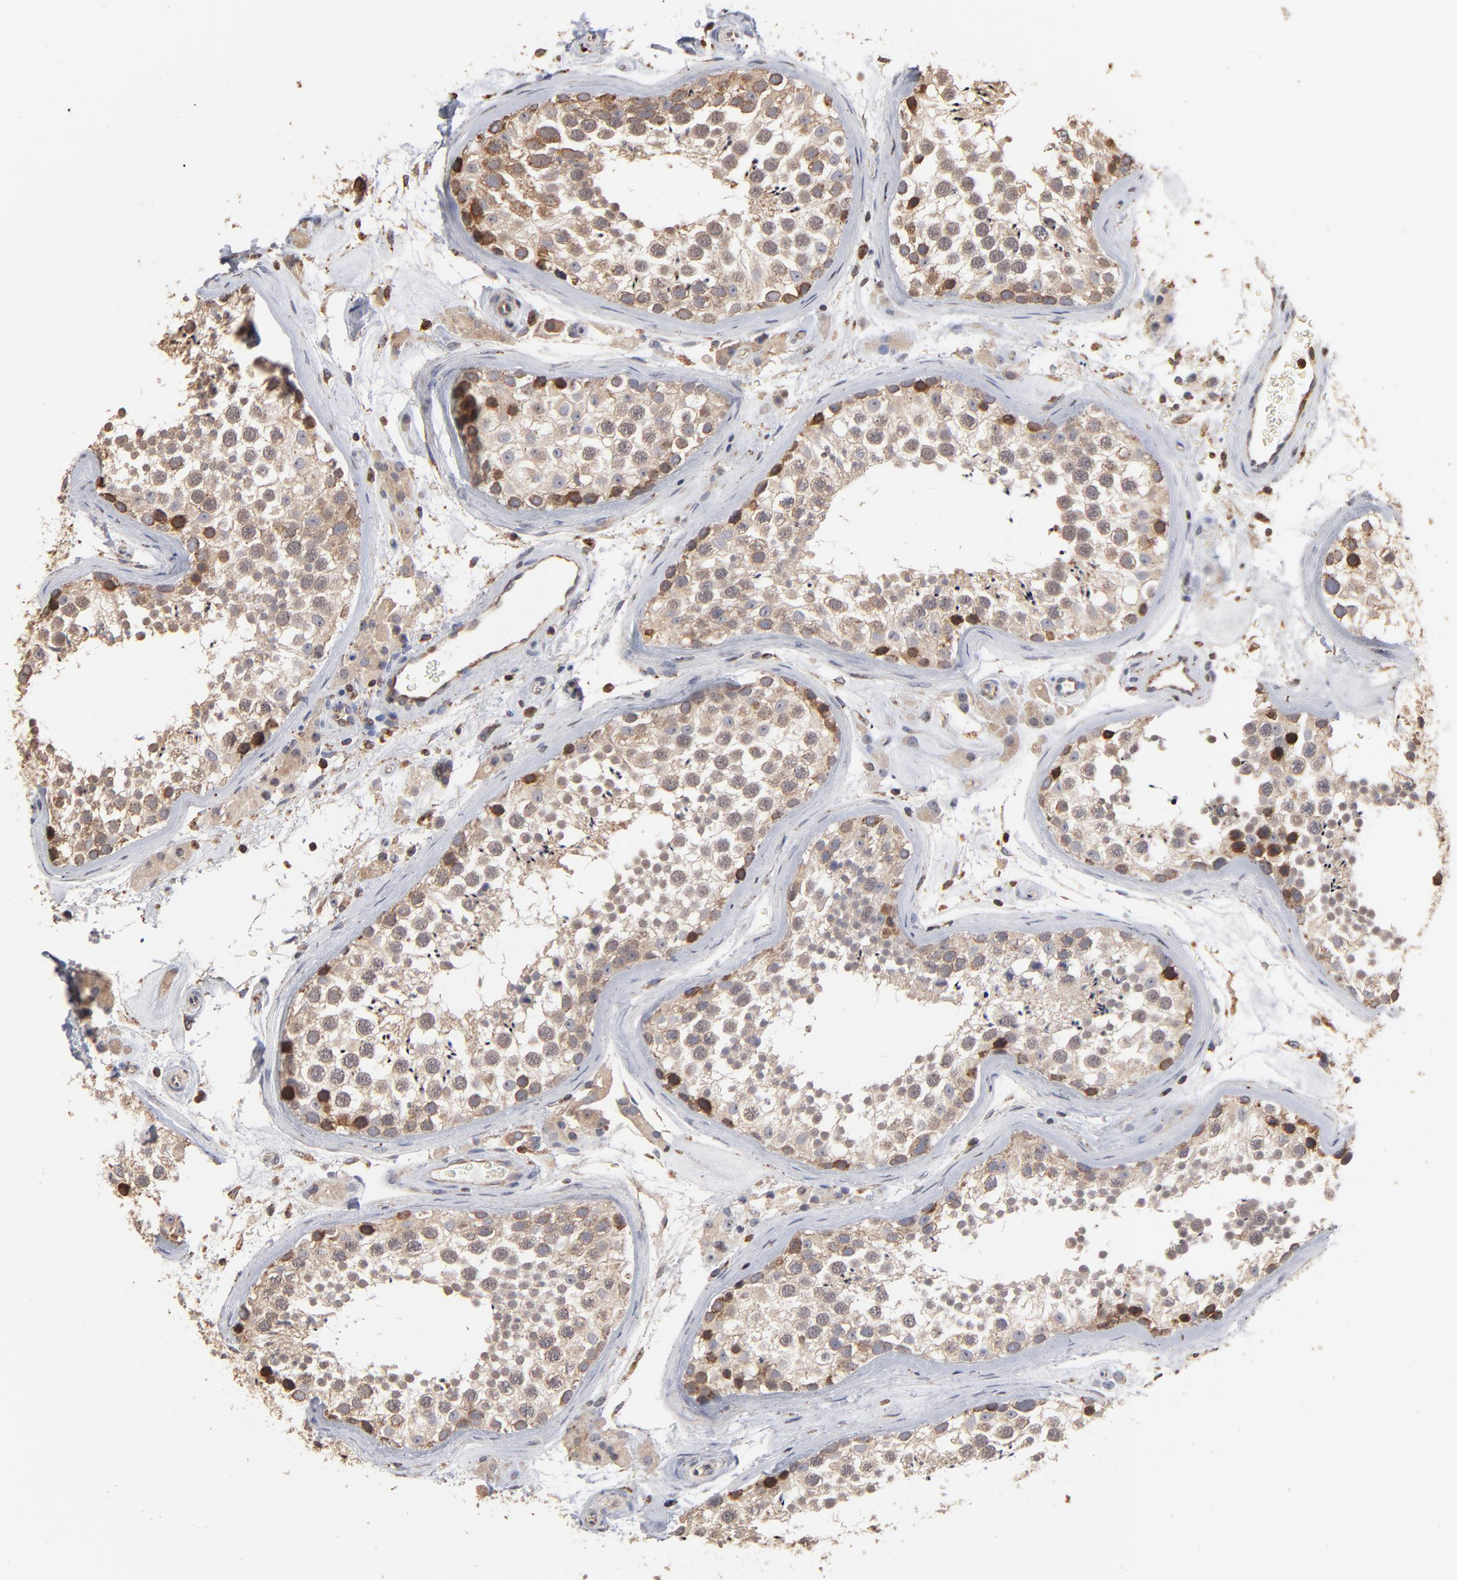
{"staining": {"intensity": "moderate", "quantity": ">75%", "location": "cytoplasmic/membranous"}, "tissue": "testis", "cell_type": "Cells in seminiferous ducts", "image_type": "normal", "snomed": [{"axis": "morphology", "description": "Normal tissue, NOS"}, {"axis": "topography", "description": "Testis"}], "caption": "A histopathology image of human testis stained for a protein displays moderate cytoplasmic/membranous brown staining in cells in seminiferous ducts. Nuclei are stained in blue.", "gene": "RNF213", "patient": {"sex": "male", "age": 46}}